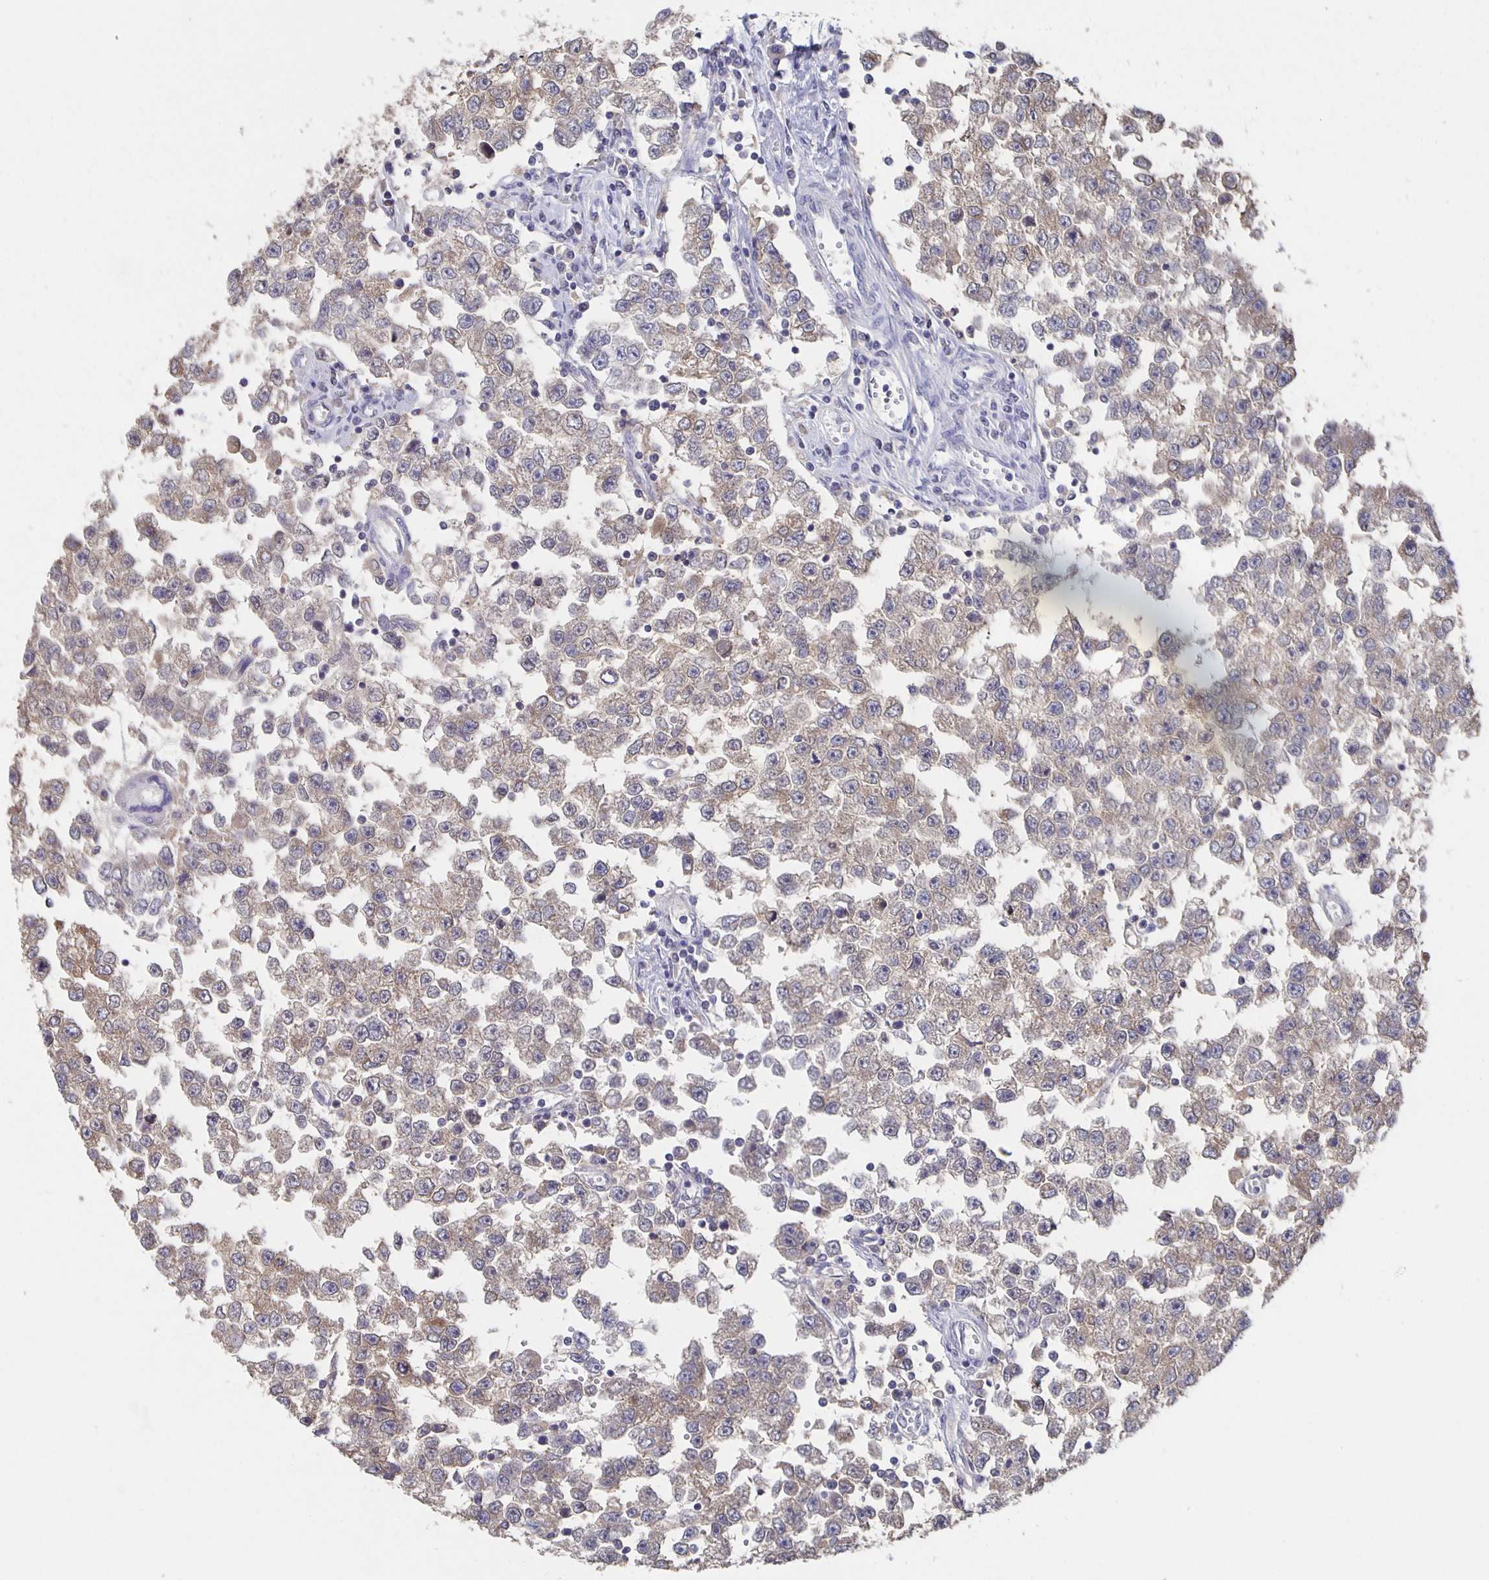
{"staining": {"intensity": "weak", "quantity": ">75%", "location": "cytoplasmic/membranous"}, "tissue": "testis cancer", "cell_type": "Tumor cells", "image_type": "cancer", "snomed": [{"axis": "morphology", "description": "Seminoma, NOS"}, {"axis": "topography", "description": "Testis"}], "caption": "There is low levels of weak cytoplasmic/membranous staining in tumor cells of testis cancer, as demonstrated by immunohistochemical staining (brown color).", "gene": "CACNA2D2", "patient": {"sex": "male", "age": 34}}